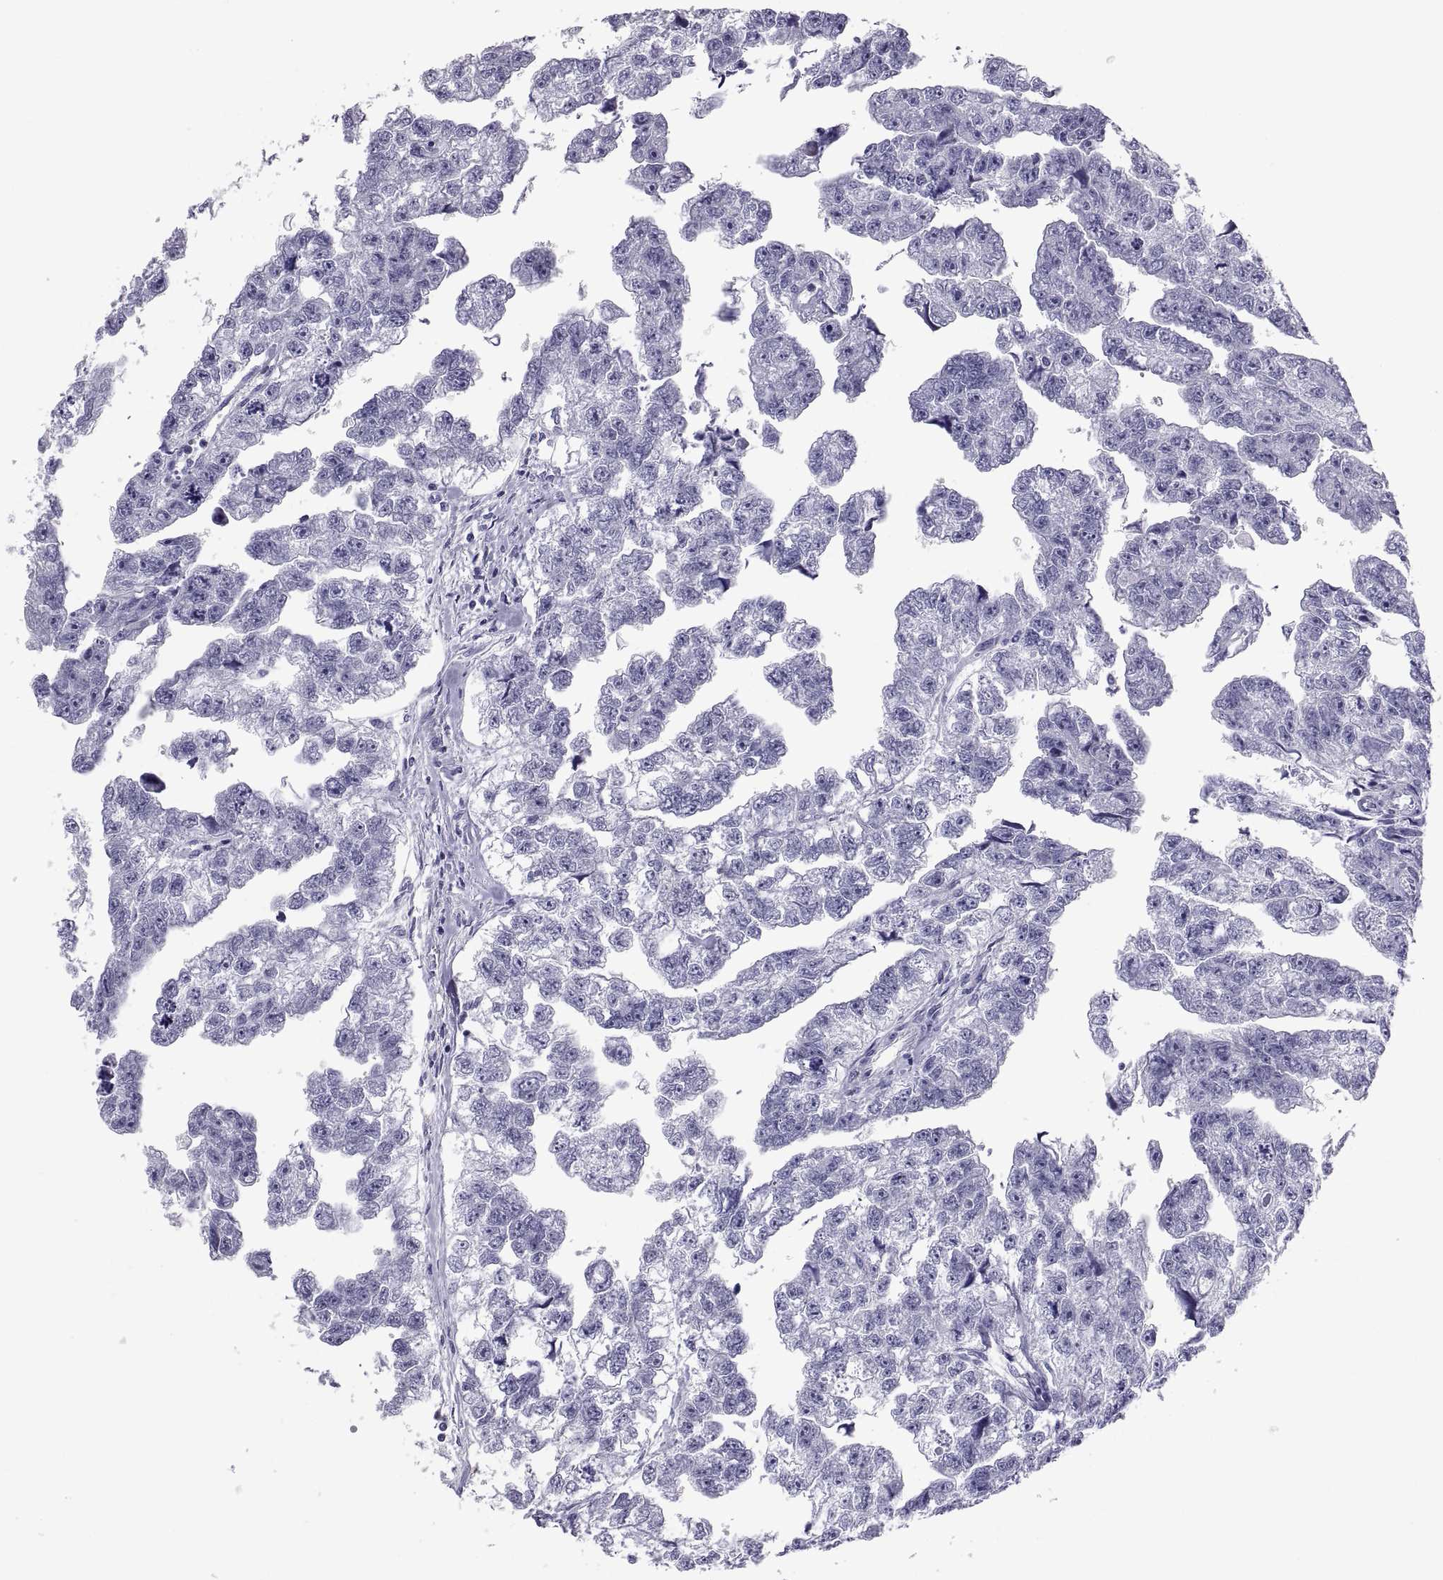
{"staining": {"intensity": "negative", "quantity": "none", "location": "none"}, "tissue": "testis cancer", "cell_type": "Tumor cells", "image_type": "cancer", "snomed": [{"axis": "morphology", "description": "Carcinoma, Embryonal, NOS"}, {"axis": "morphology", "description": "Teratoma, malignant, NOS"}, {"axis": "topography", "description": "Testis"}], "caption": "Immunohistochemical staining of human testis malignant teratoma shows no significant expression in tumor cells.", "gene": "FAM170A", "patient": {"sex": "male", "age": 44}}